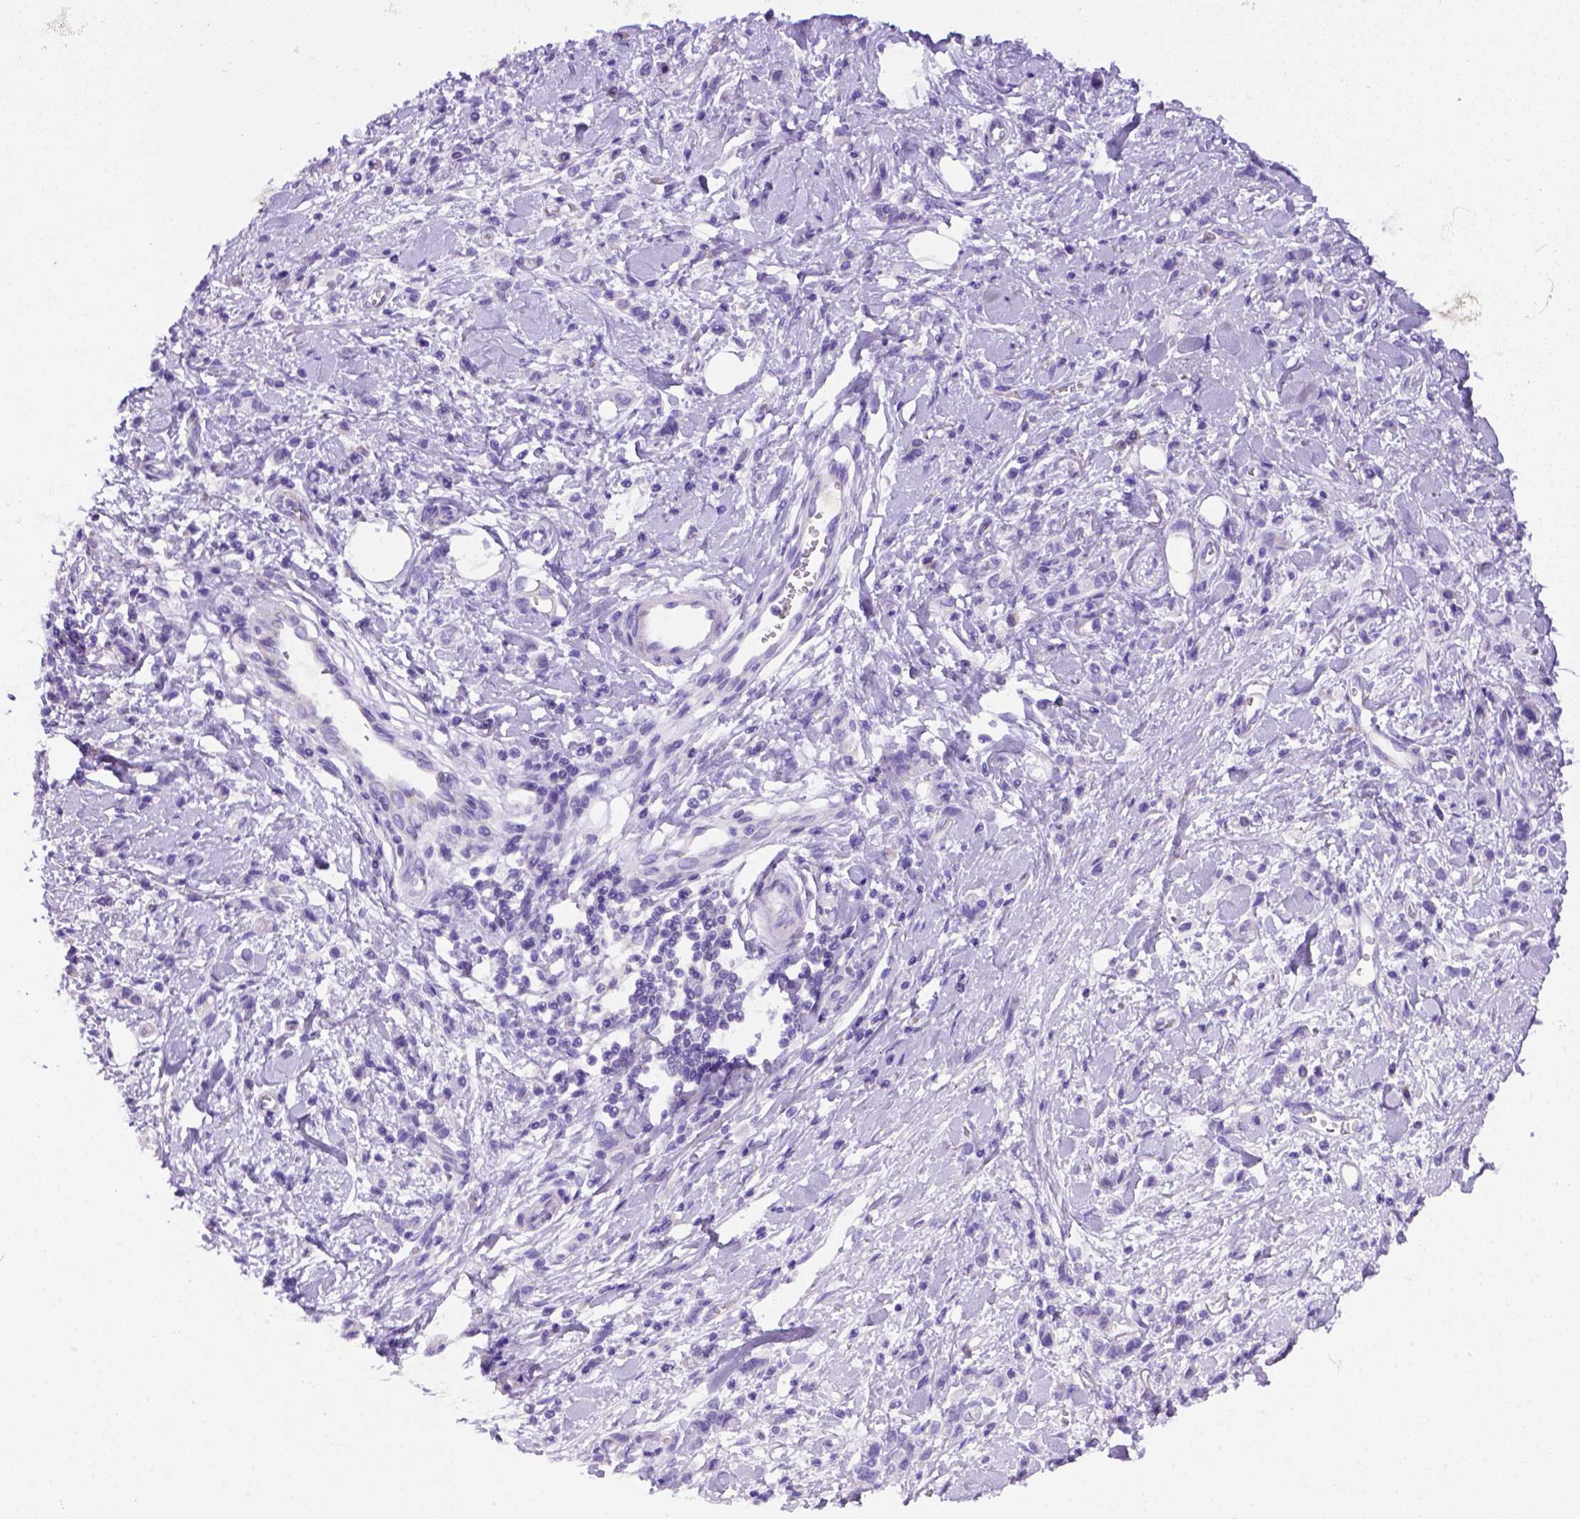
{"staining": {"intensity": "negative", "quantity": "none", "location": "none"}, "tissue": "stomach cancer", "cell_type": "Tumor cells", "image_type": "cancer", "snomed": [{"axis": "morphology", "description": "Adenocarcinoma, NOS"}, {"axis": "topography", "description": "Stomach"}], "caption": "Human adenocarcinoma (stomach) stained for a protein using IHC shows no expression in tumor cells.", "gene": "FOXI1", "patient": {"sex": "male", "age": 77}}